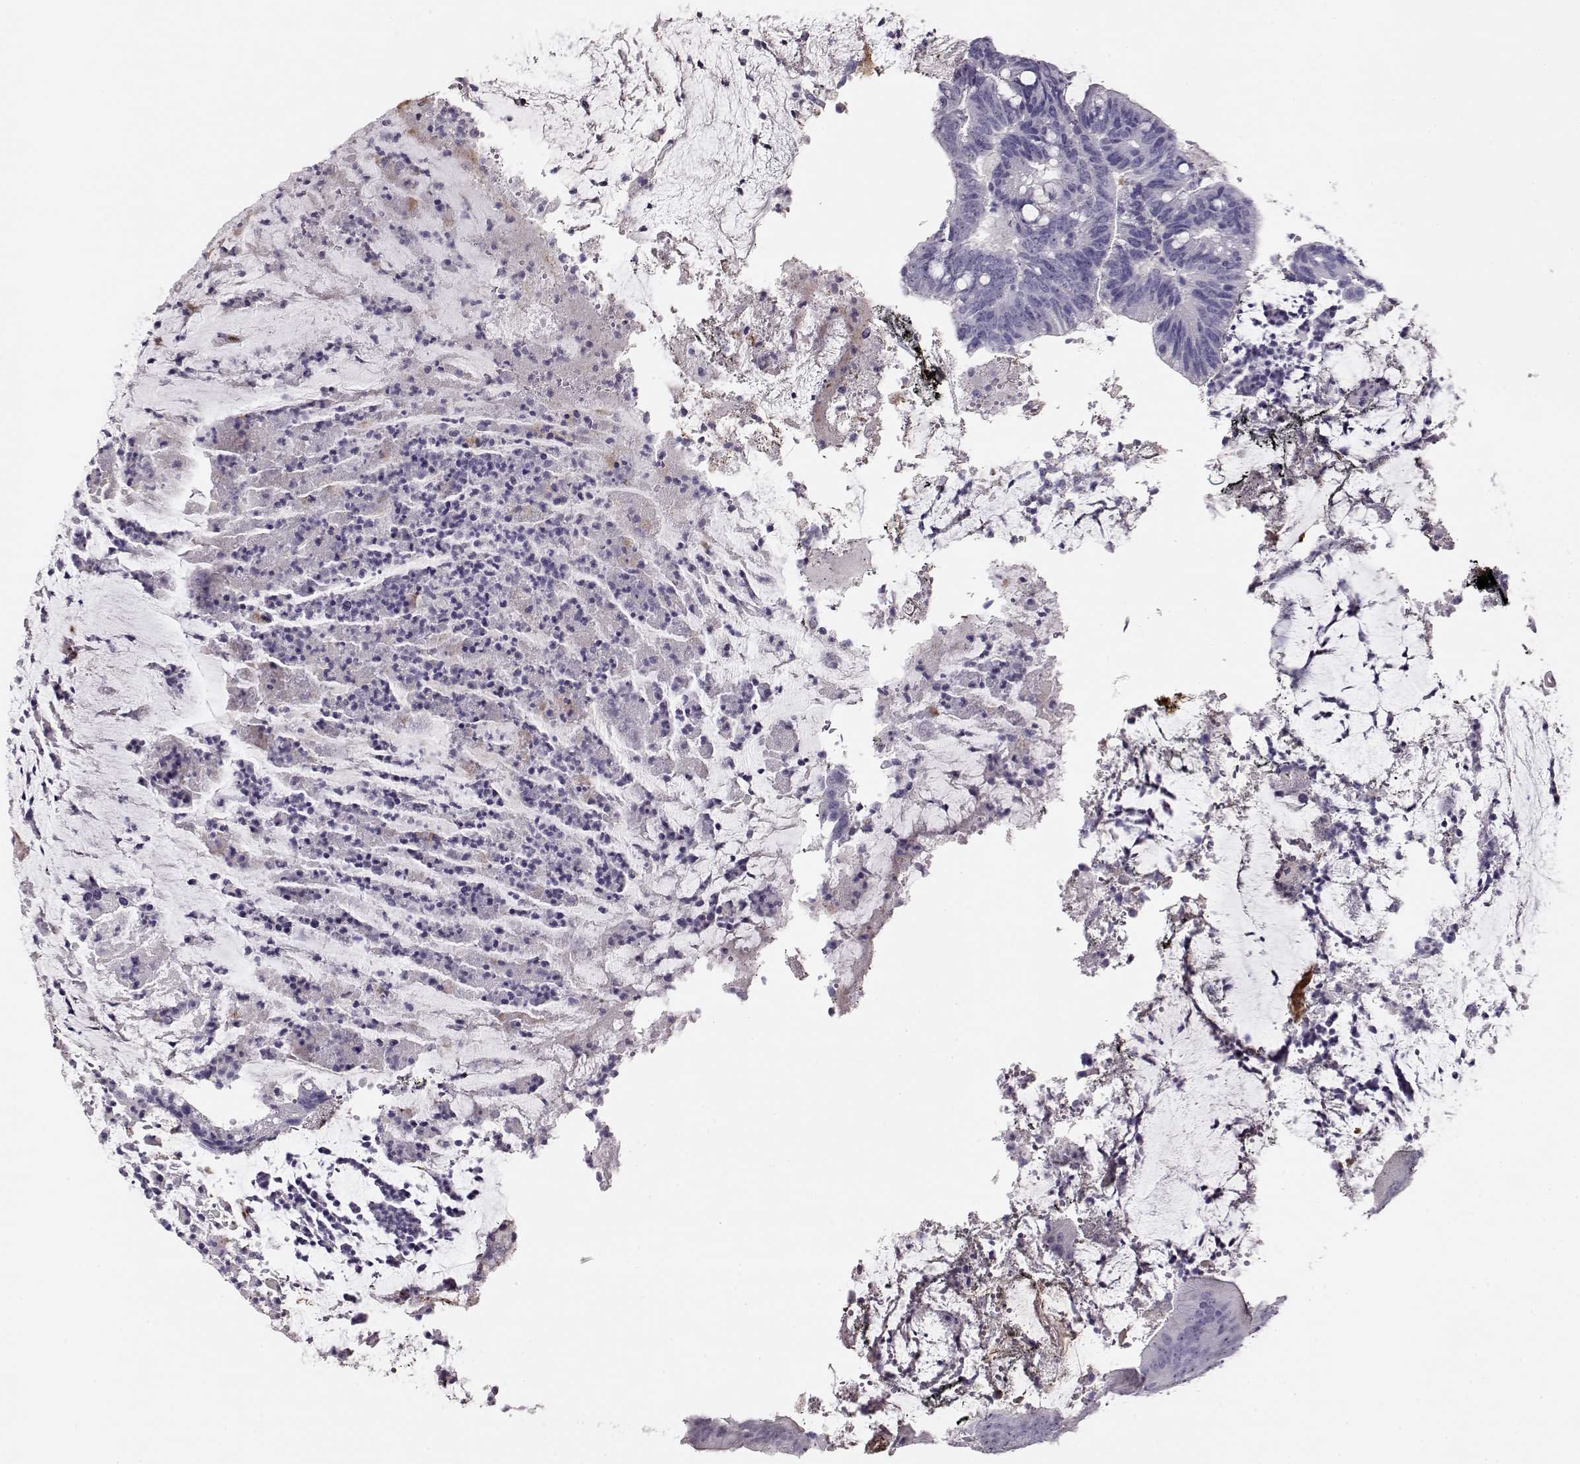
{"staining": {"intensity": "negative", "quantity": "none", "location": "none"}, "tissue": "colorectal cancer", "cell_type": "Tumor cells", "image_type": "cancer", "snomed": [{"axis": "morphology", "description": "Adenocarcinoma, NOS"}, {"axis": "topography", "description": "Colon"}], "caption": "The micrograph reveals no significant expression in tumor cells of colorectal cancer (adenocarcinoma).", "gene": "RBM44", "patient": {"sex": "female", "age": 43}}